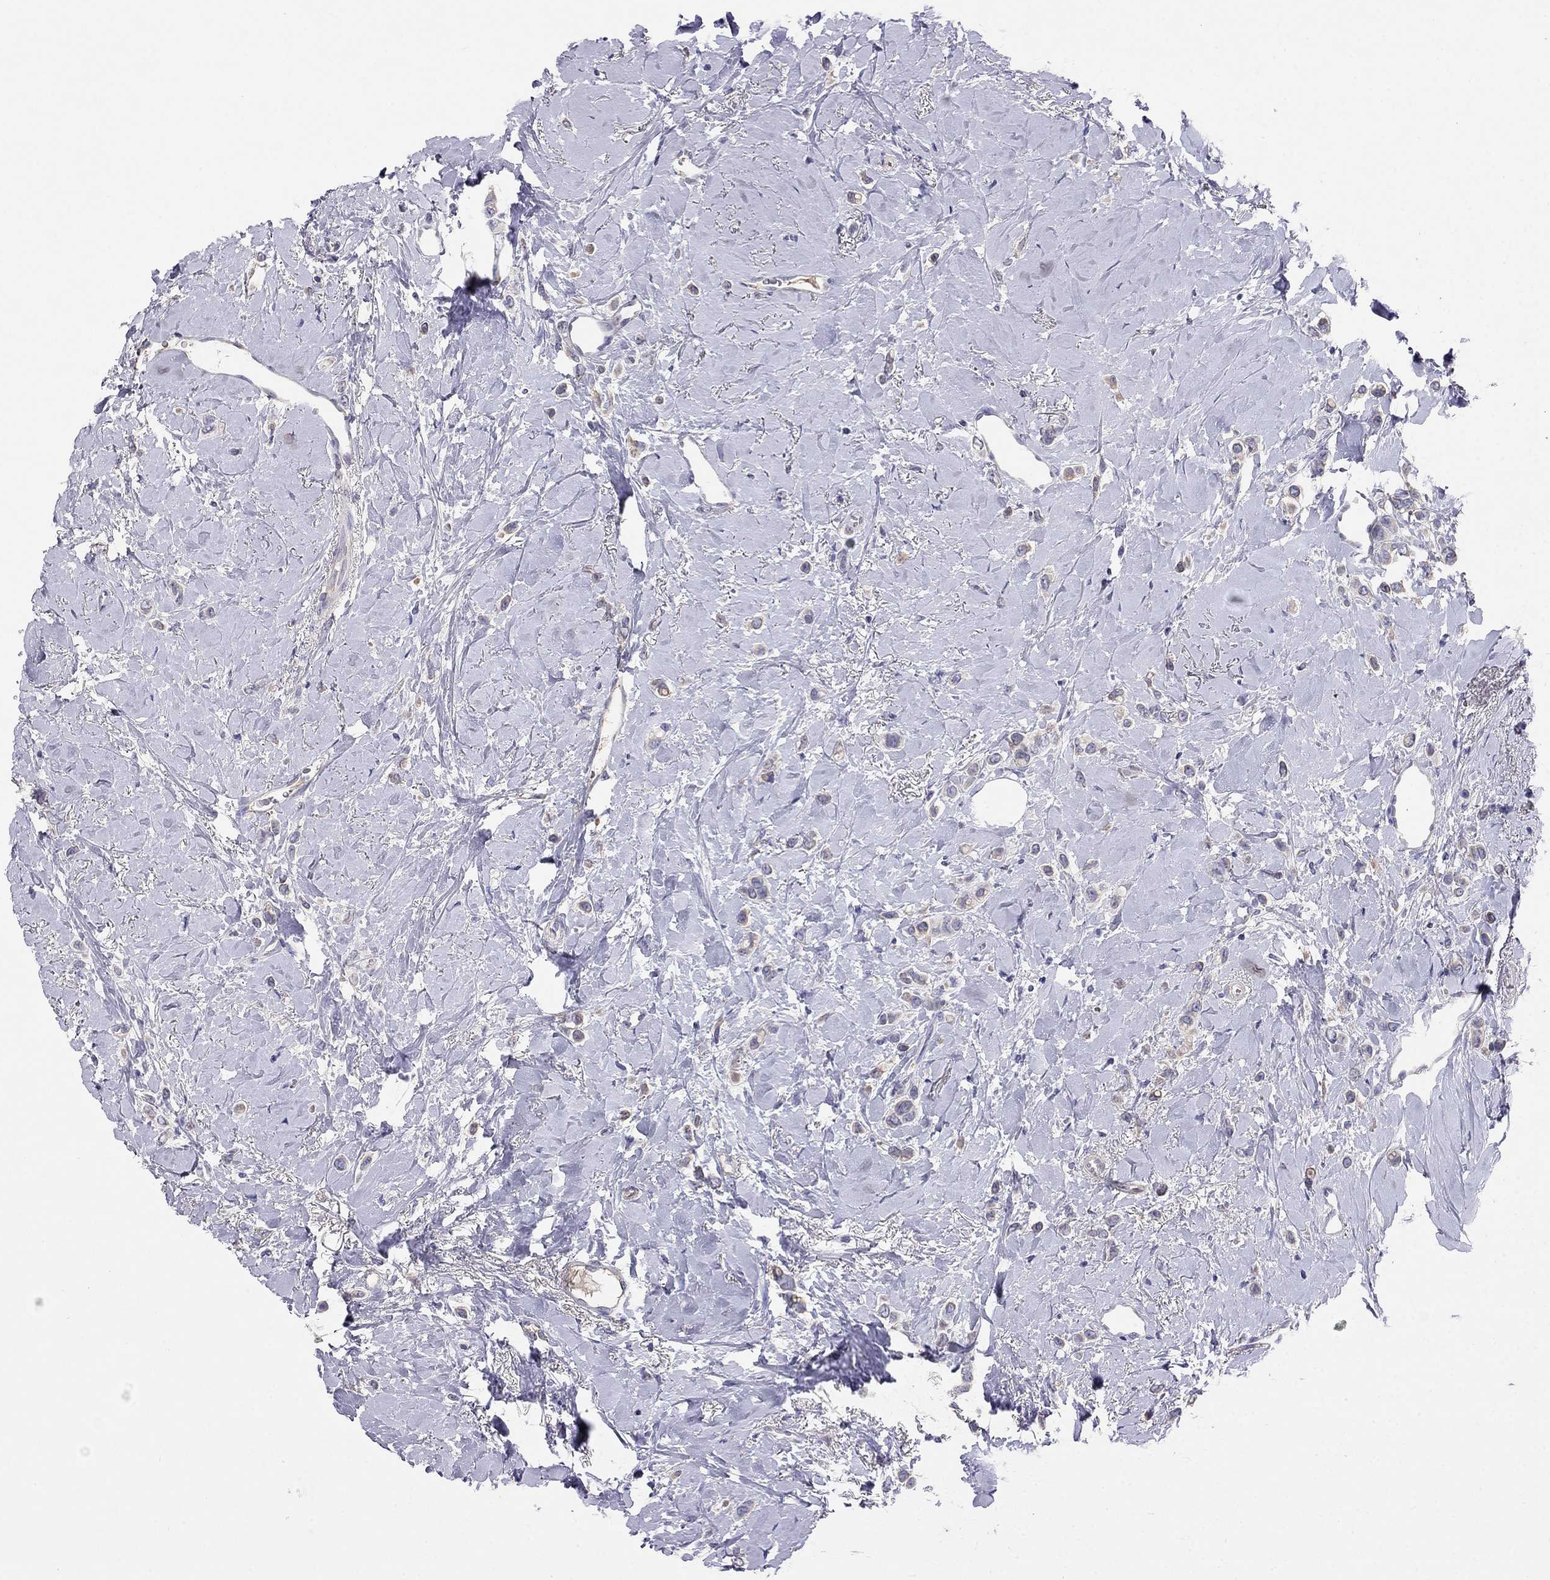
{"staining": {"intensity": "weak", "quantity": "25%-75%", "location": "cytoplasmic/membranous"}, "tissue": "breast cancer", "cell_type": "Tumor cells", "image_type": "cancer", "snomed": [{"axis": "morphology", "description": "Lobular carcinoma"}, {"axis": "topography", "description": "Breast"}], "caption": "A micrograph of human breast lobular carcinoma stained for a protein reveals weak cytoplasmic/membranous brown staining in tumor cells.", "gene": "CAPNS2", "patient": {"sex": "female", "age": 66}}